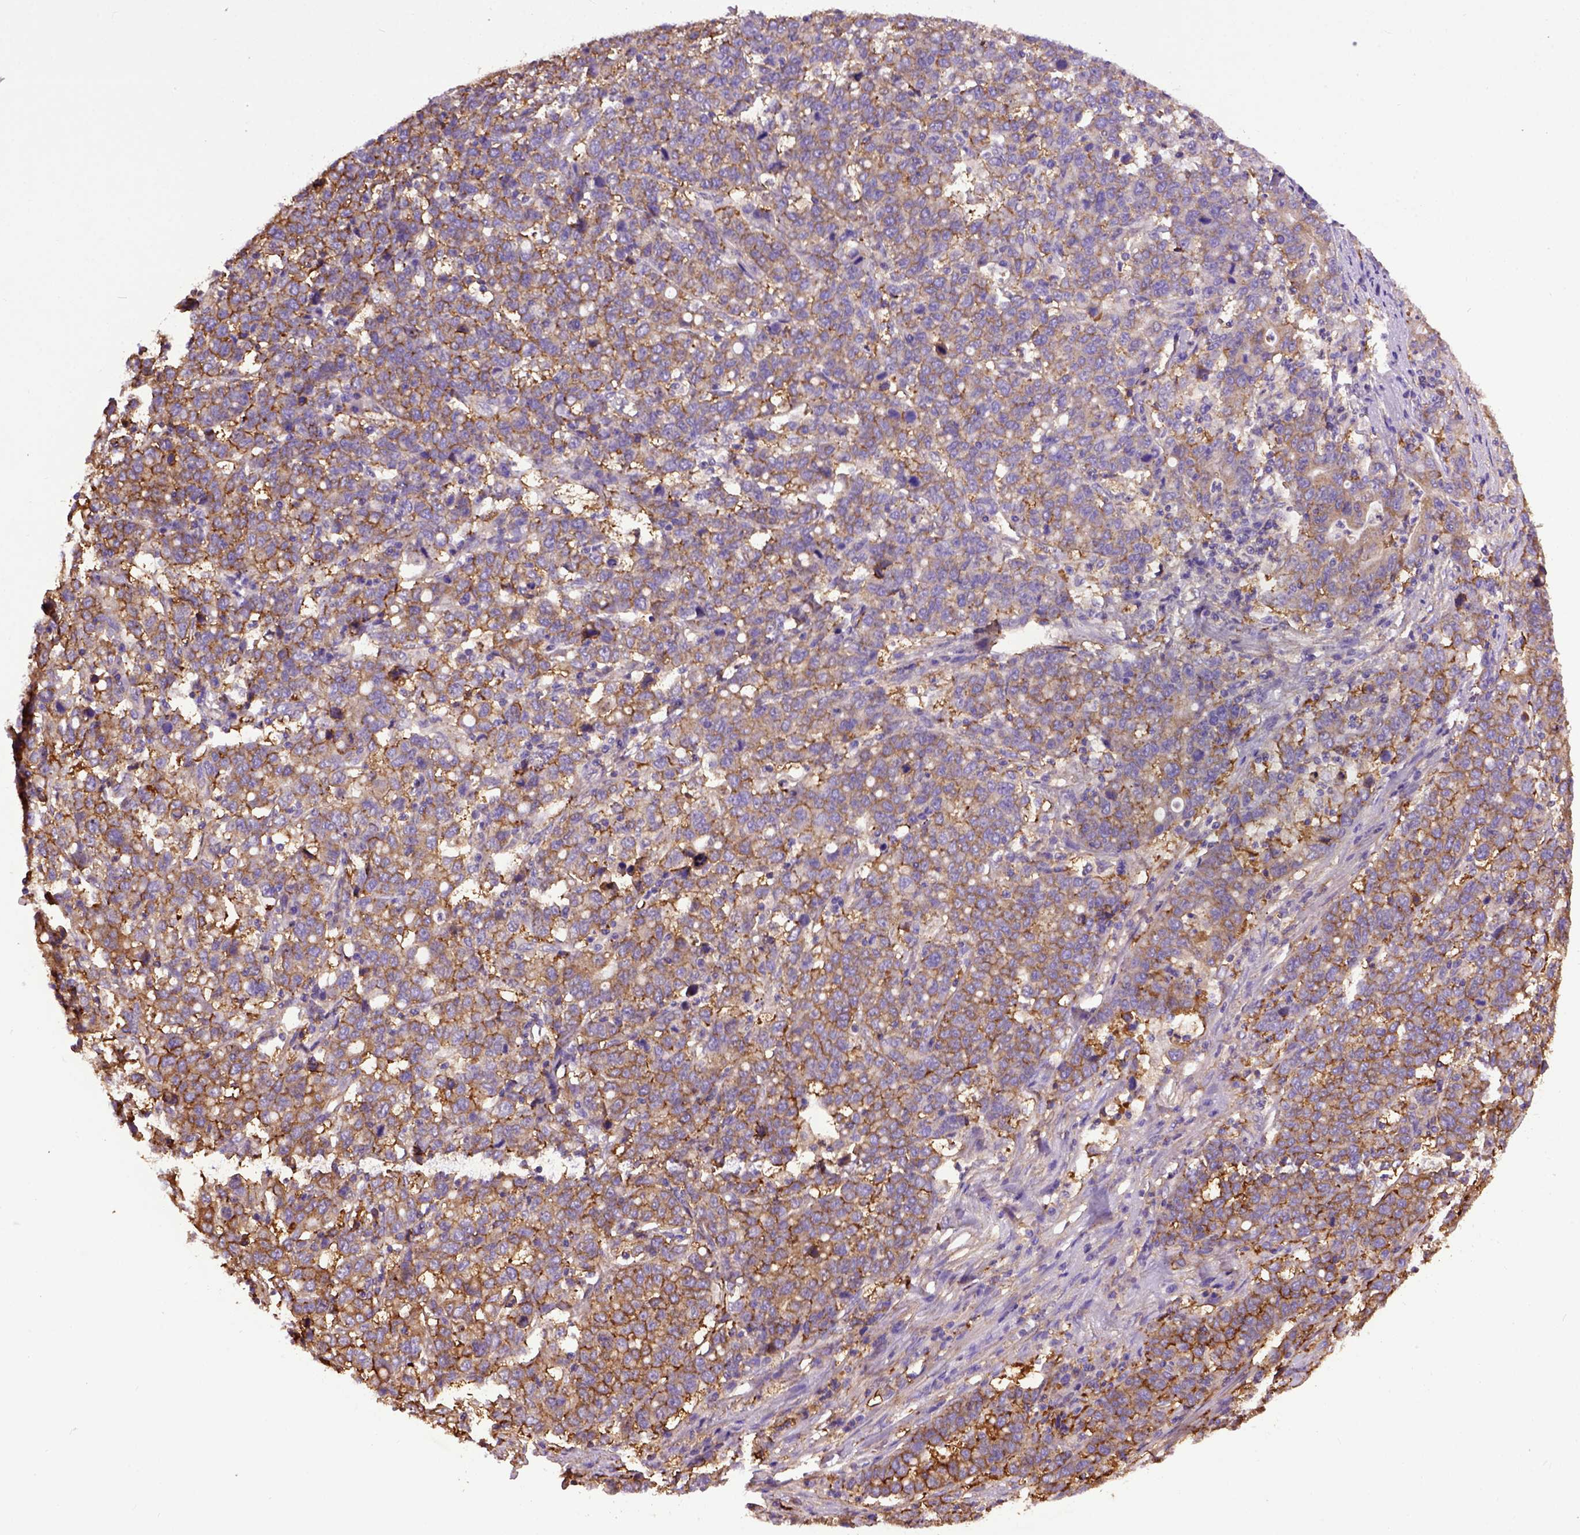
{"staining": {"intensity": "moderate", "quantity": "25%-75%", "location": "cytoplasmic/membranous"}, "tissue": "stomach cancer", "cell_type": "Tumor cells", "image_type": "cancer", "snomed": [{"axis": "morphology", "description": "Adenocarcinoma, NOS"}, {"axis": "topography", "description": "Stomach, upper"}], "caption": "Human stomach cancer stained for a protein (brown) reveals moderate cytoplasmic/membranous positive expression in about 25%-75% of tumor cells.", "gene": "MVP", "patient": {"sex": "male", "age": 69}}